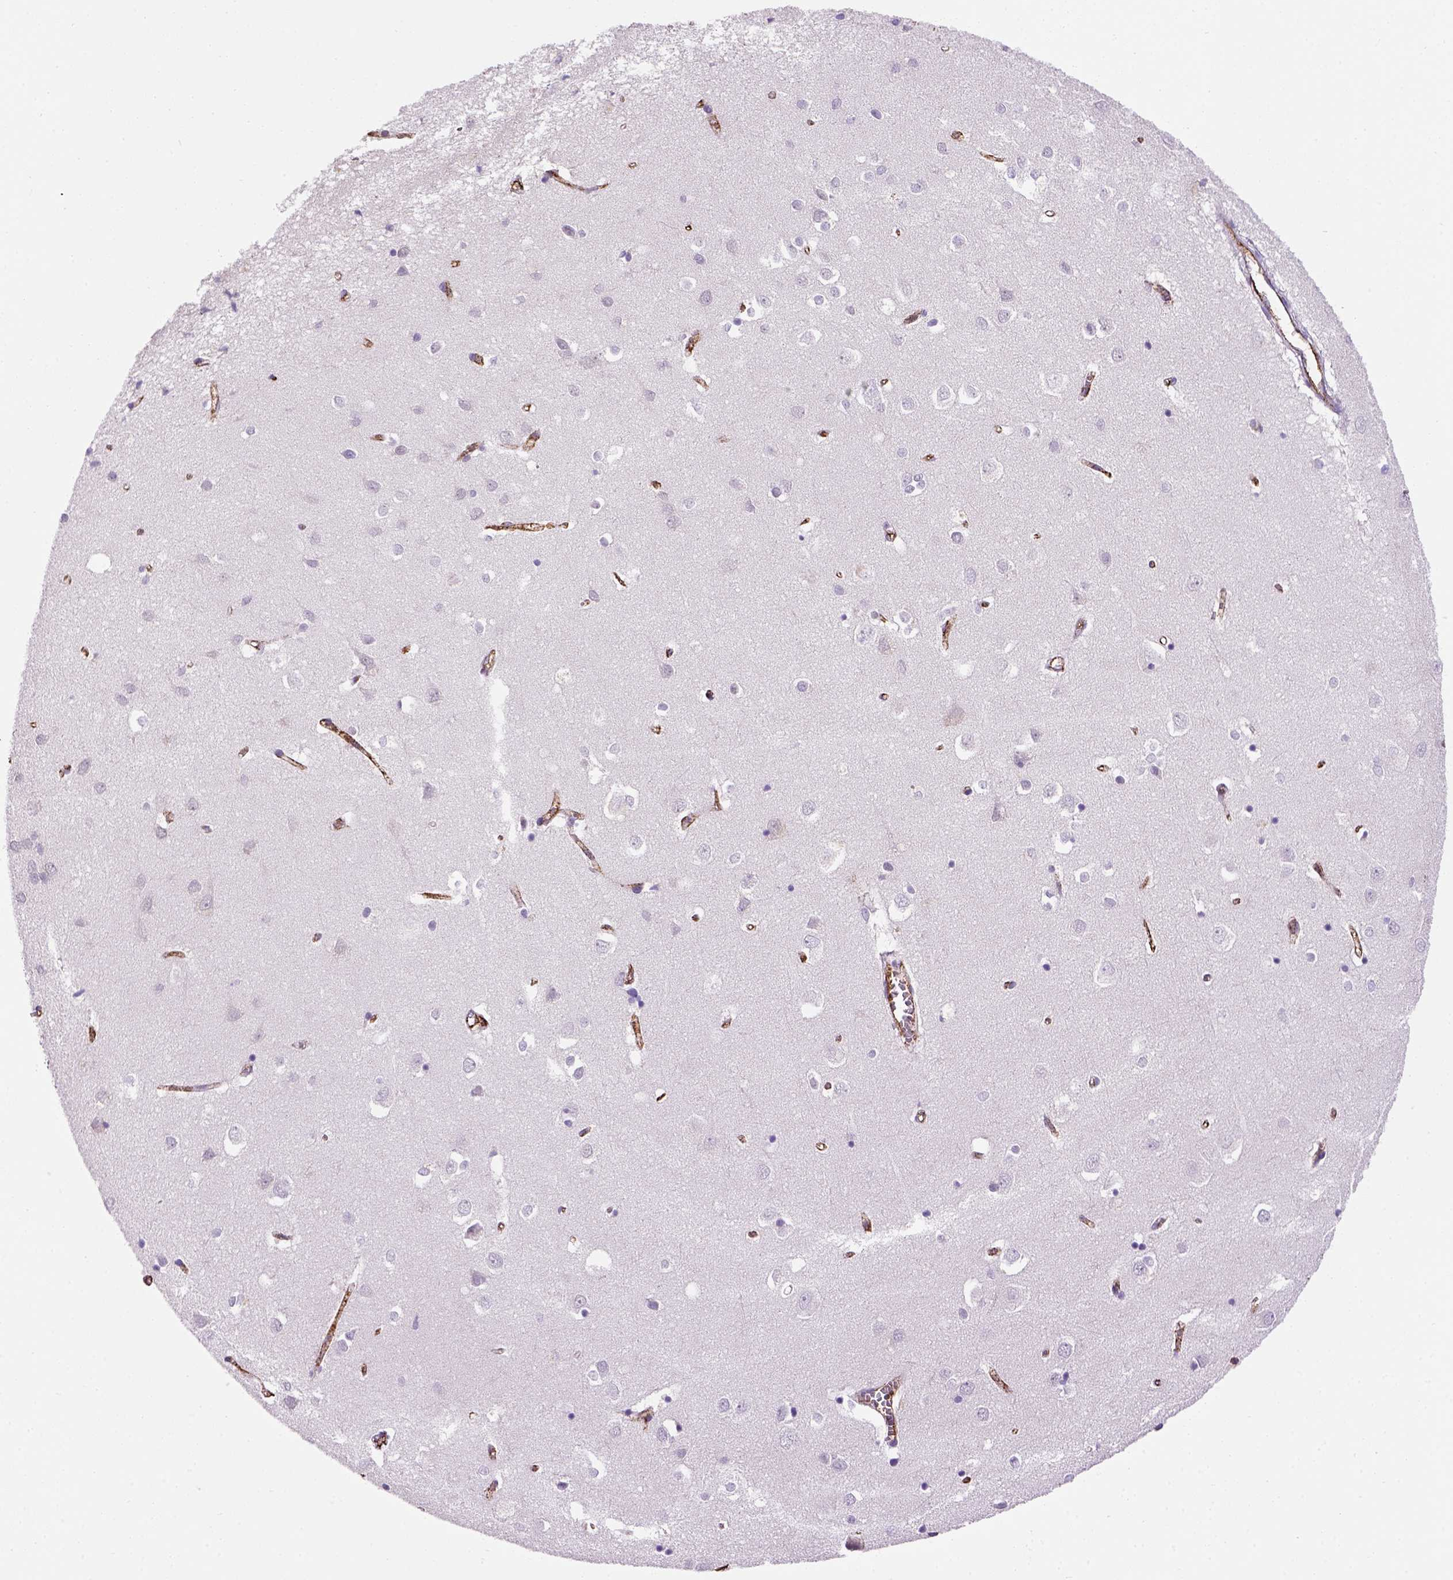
{"staining": {"intensity": "strong", "quantity": ">75%", "location": "cytoplasmic/membranous"}, "tissue": "cerebral cortex", "cell_type": "Endothelial cells", "image_type": "normal", "snomed": [{"axis": "morphology", "description": "Normal tissue, NOS"}, {"axis": "topography", "description": "Cerebral cortex"}], "caption": "IHC of benign cerebral cortex exhibits high levels of strong cytoplasmic/membranous positivity in about >75% of endothelial cells.", "gene": "VWF", "patient": {"sex": "male", "age": 70}}